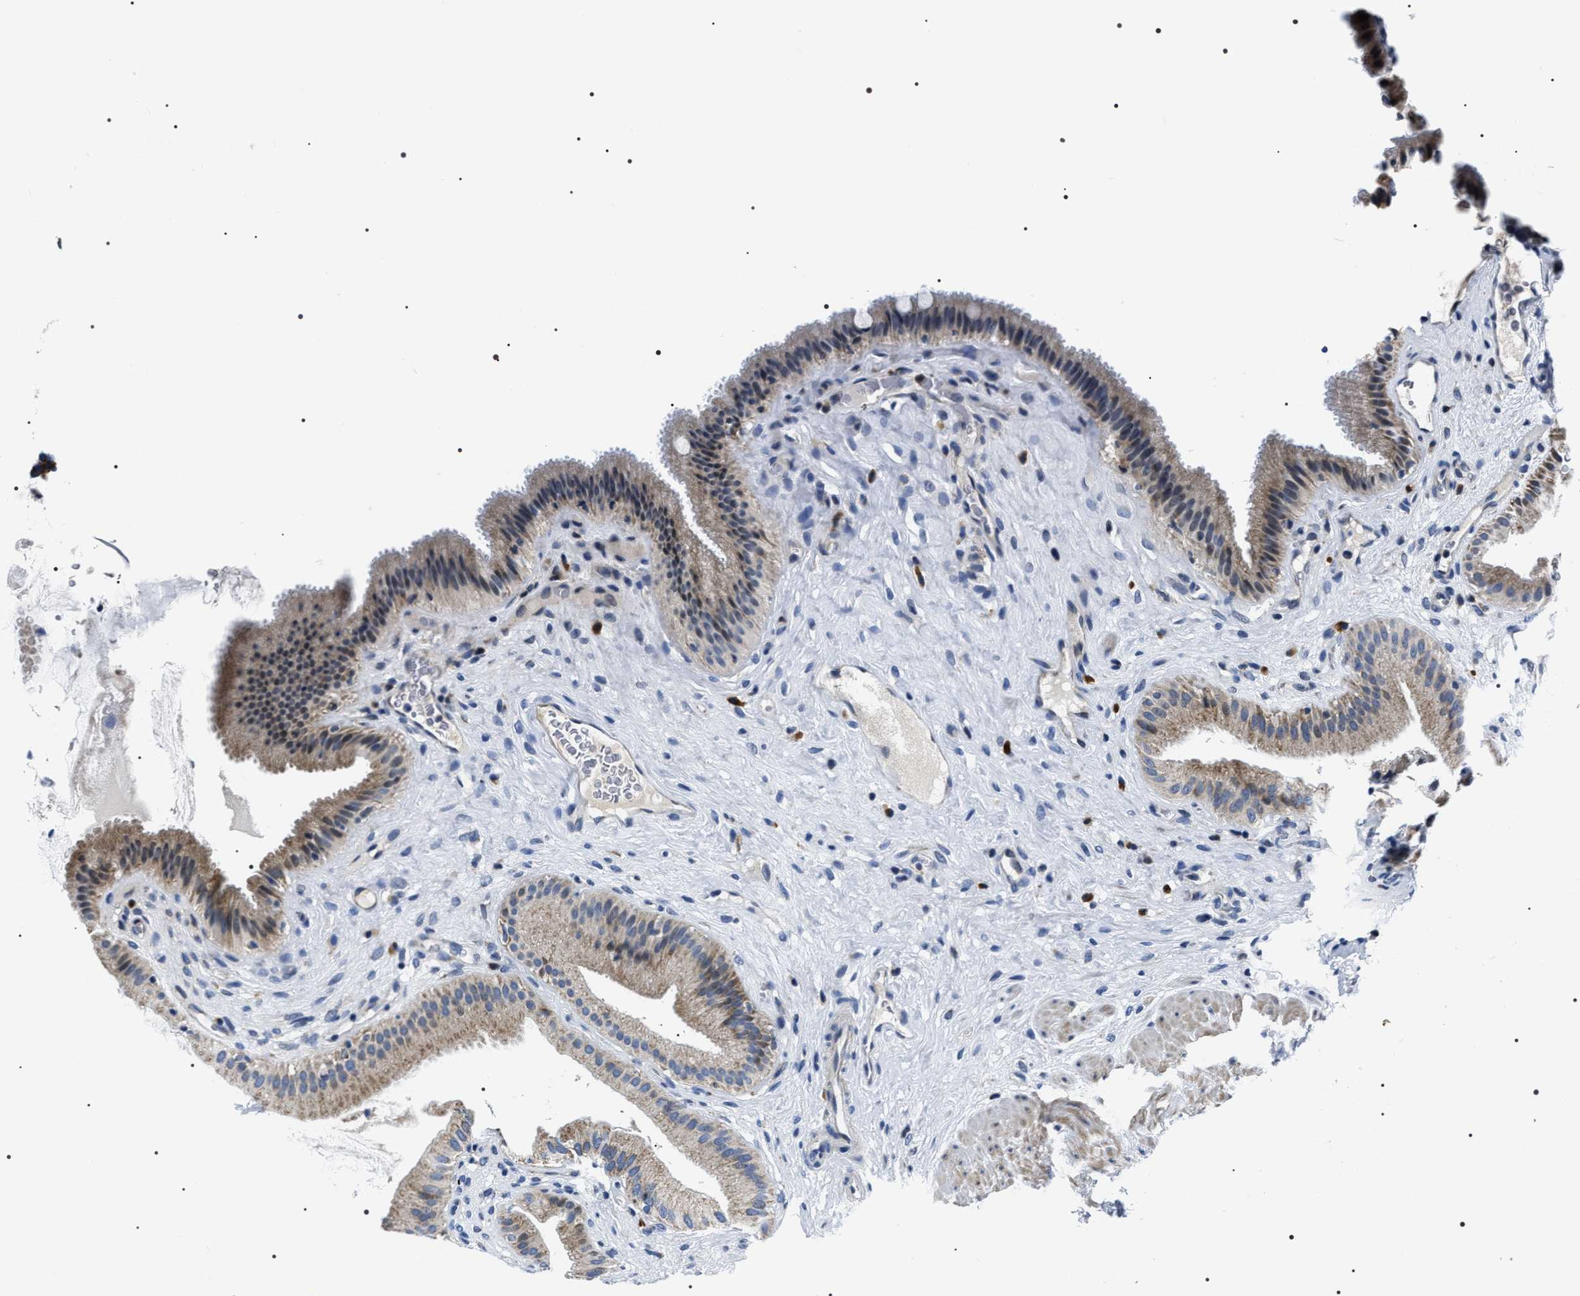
{"staining": {"intensity": "moderate", "quantity": ">75%", "location": "cytoplasmic/membranous"}, "tissue": "gallbladder", "cell_type": "Glandular cells", "image_type": "normal", "snomed": [{"axis": "morphology", "description": "Normal tissue, NOS"}, {"axis": "topography", "description": "Gallbladder"}], "caption": "Normal gallbladder exhibits moderate cytoplasmic/membranous expression in approximately >75% of glandular cells, visualized by immunohistochemistry. Ihc stains the protein in brown and the nuclei are stained blue.", "gene": "NTMT1", "patient": {"sex": "male", "age": 49}}